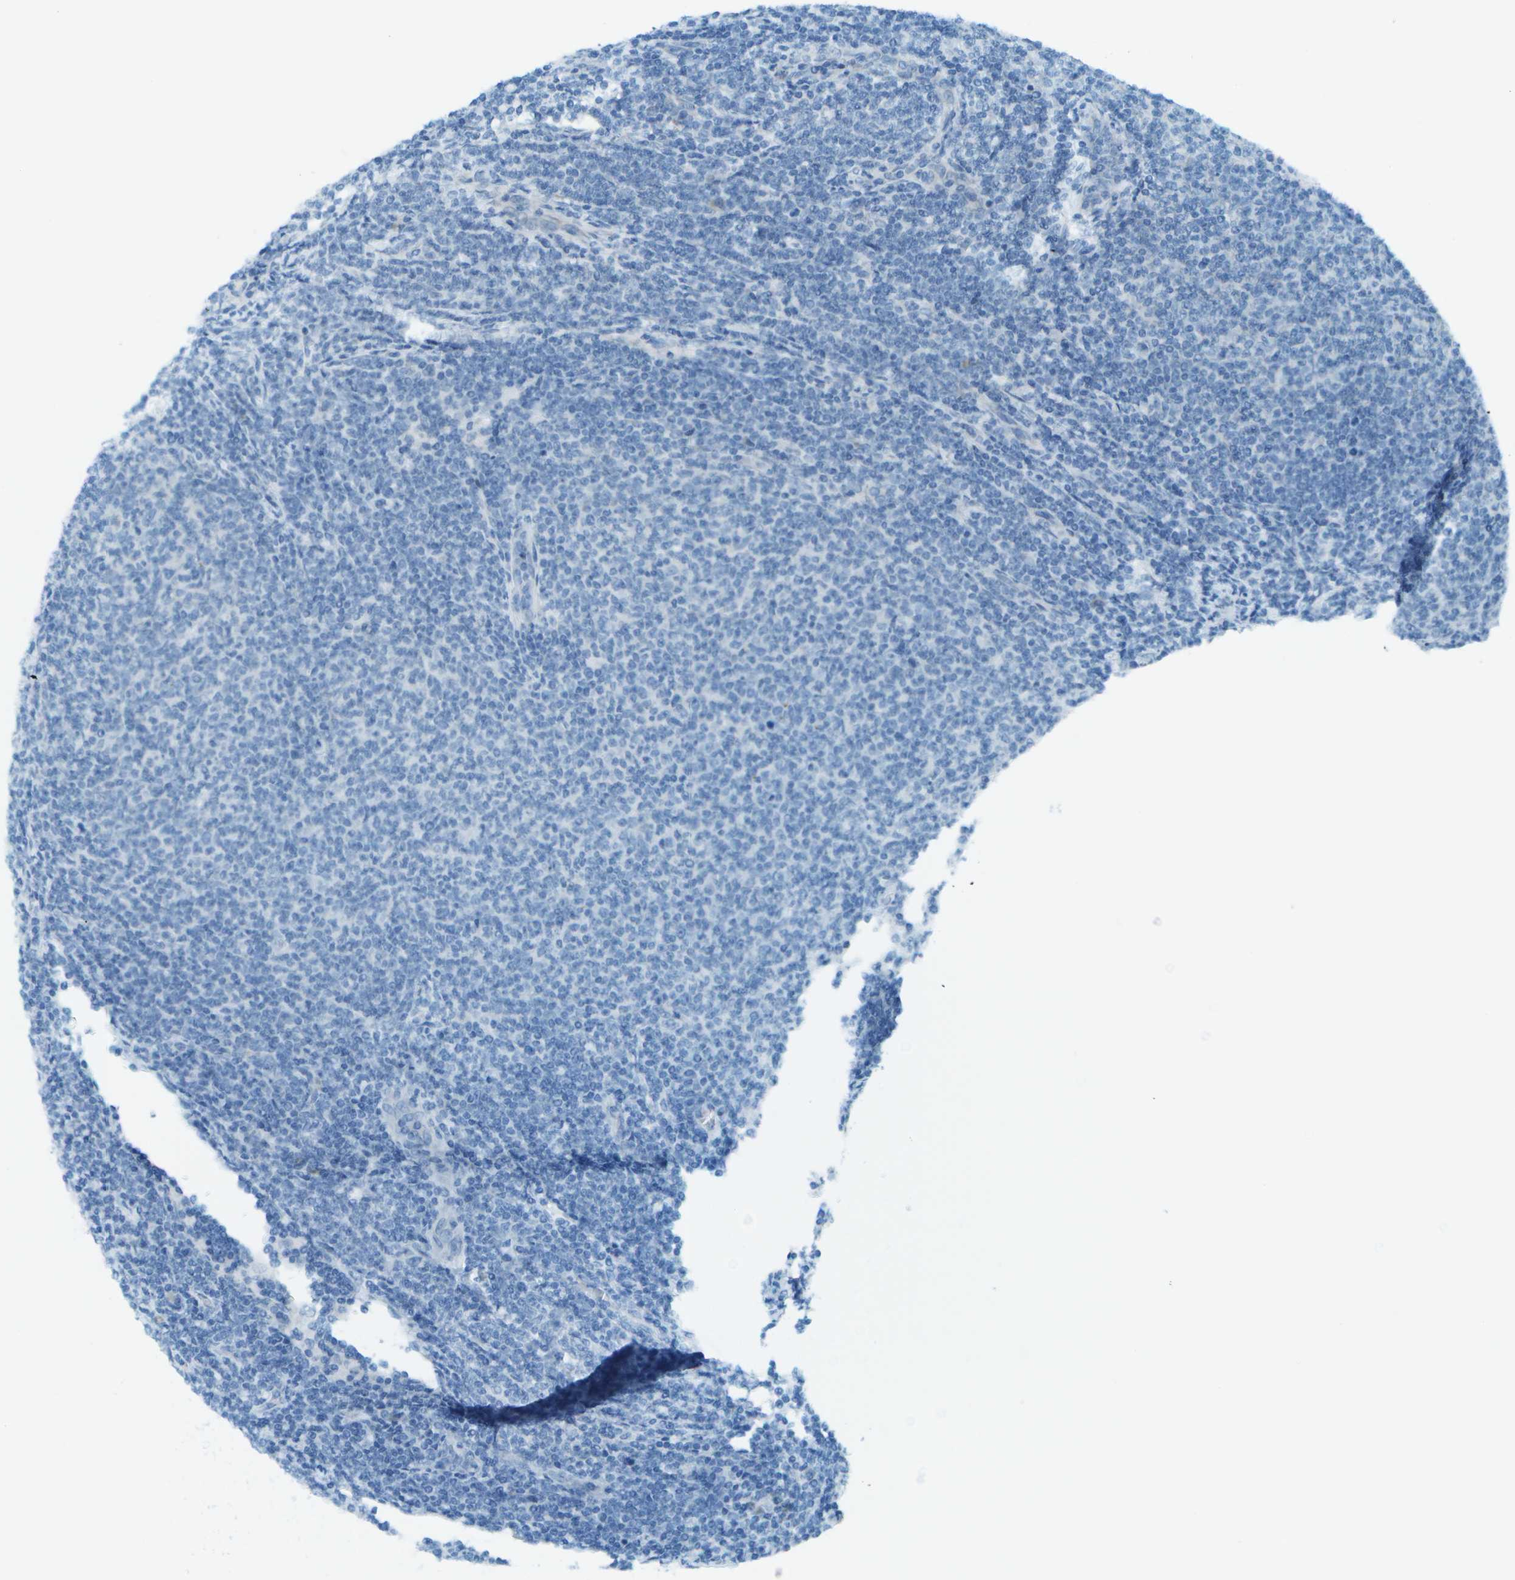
{"staining": {"intensity": "negative", "quantity": "none", "location": "none"}, "tissue": "lymphoma", "cell_type": "Tumor cells", "image_type": "cancer", "snomed": [{"axis": "morphology", "description": "Malignant lymphoma, non-Hodgkin's type, Low grade"}, {"axis": "topography", "description": "Lymph node"}], "caption": "Immunohistochemistry (IHC) of low-grade malignant lymphoma, non-Hodgkin's type demonstrates no staining in tumor cells.", "gene": "KCTD3", "patient": {"sex": "male", "age": 66}}